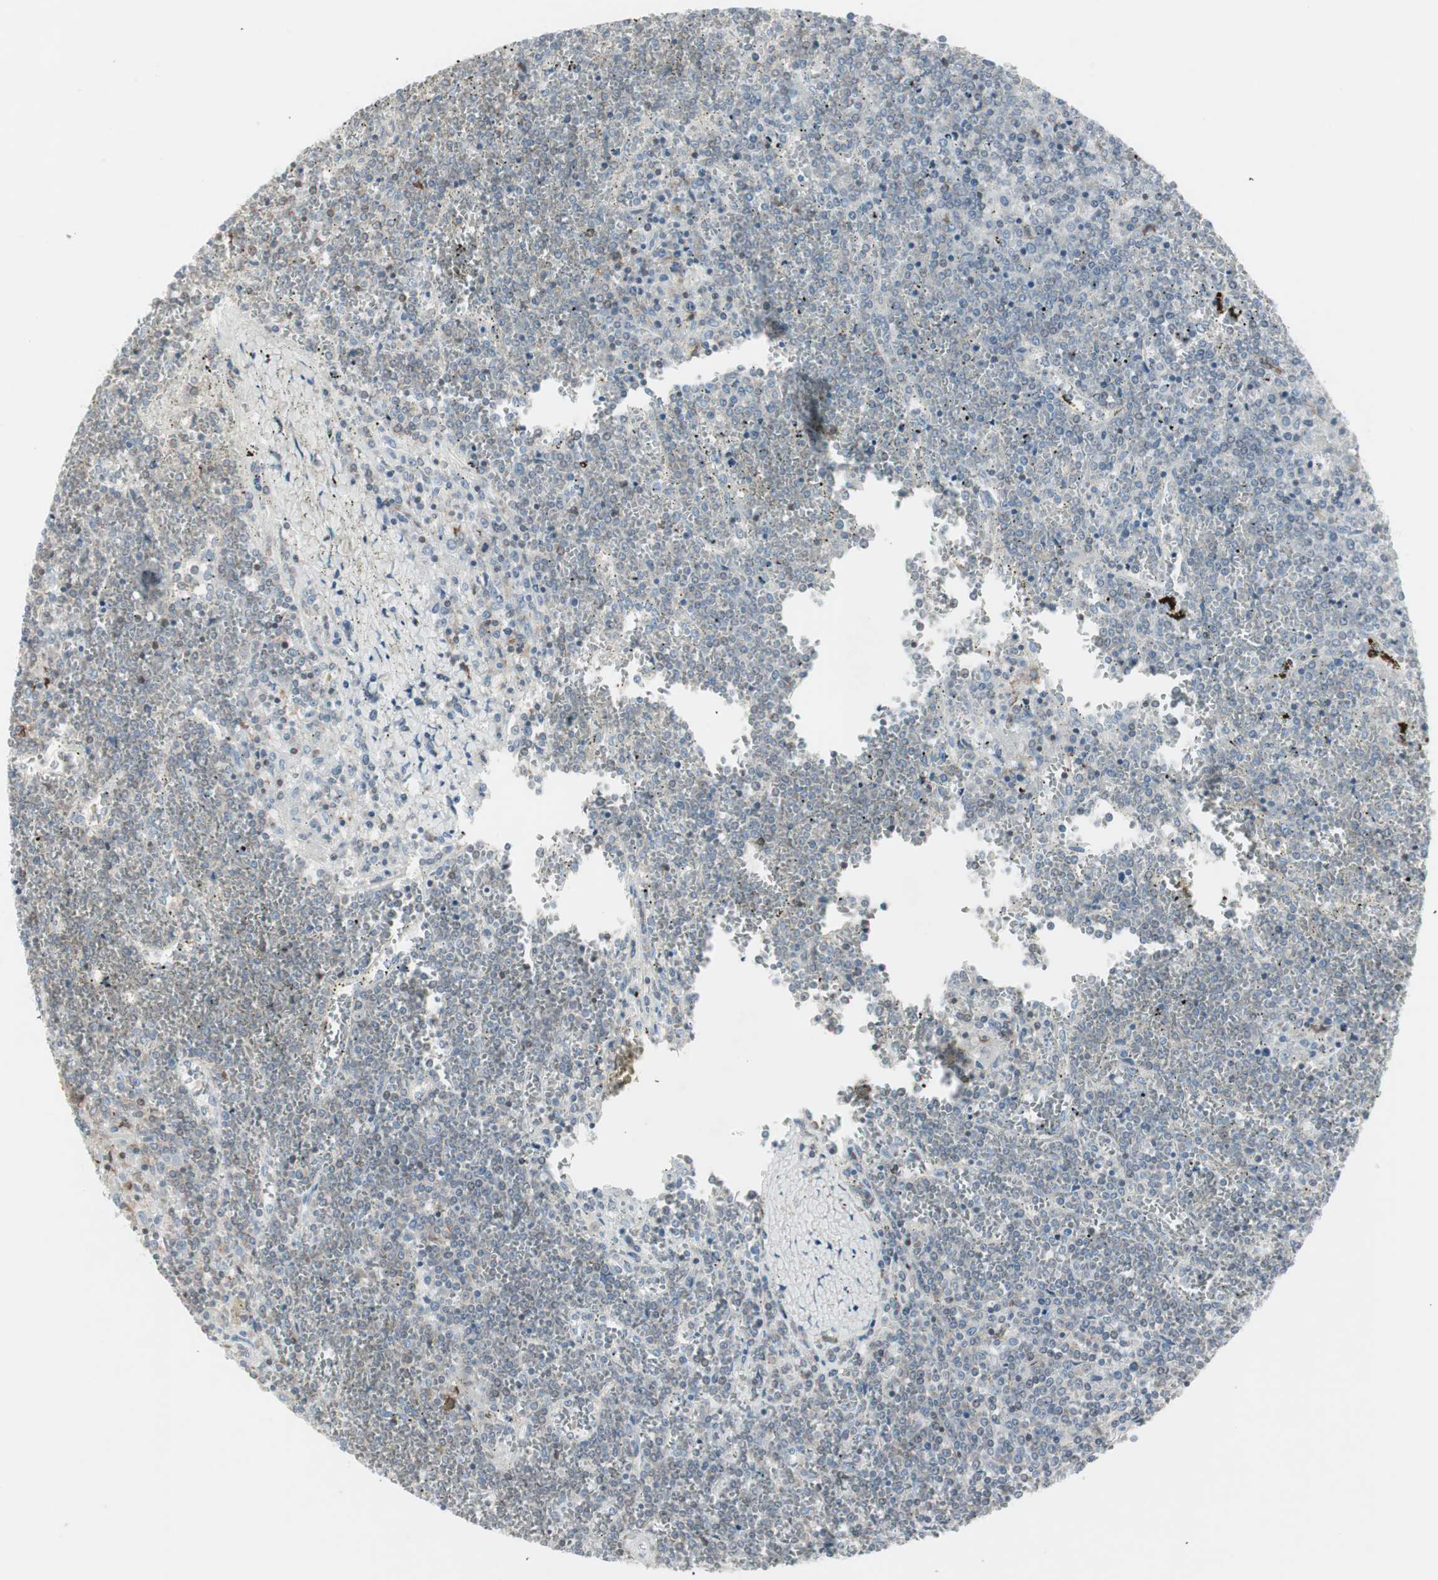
{"staining": {"intensity": "negative", "quantity": "none", "location": "none"}, "tissue": "lymphoma", "cell_type": "Tumor cells", "image_type": "cancer", "snomed": [{"axis": "morphology", "description": "Malignant lymphoma, non-Hodgkin's type, Low grade"}, {"axis": "topography", "description": "Spleen"}], "caption": "An immunohistochemistry (IHC) image of low-grade malignant lymphoma, non-Hodgkin's type is shown. There is no staining in tumor cells of low-grade malignant lymphoma, non-Hodgkin's type.", "gene": "MAP4K4", "patient": {"sex": "female", "age": 19}}